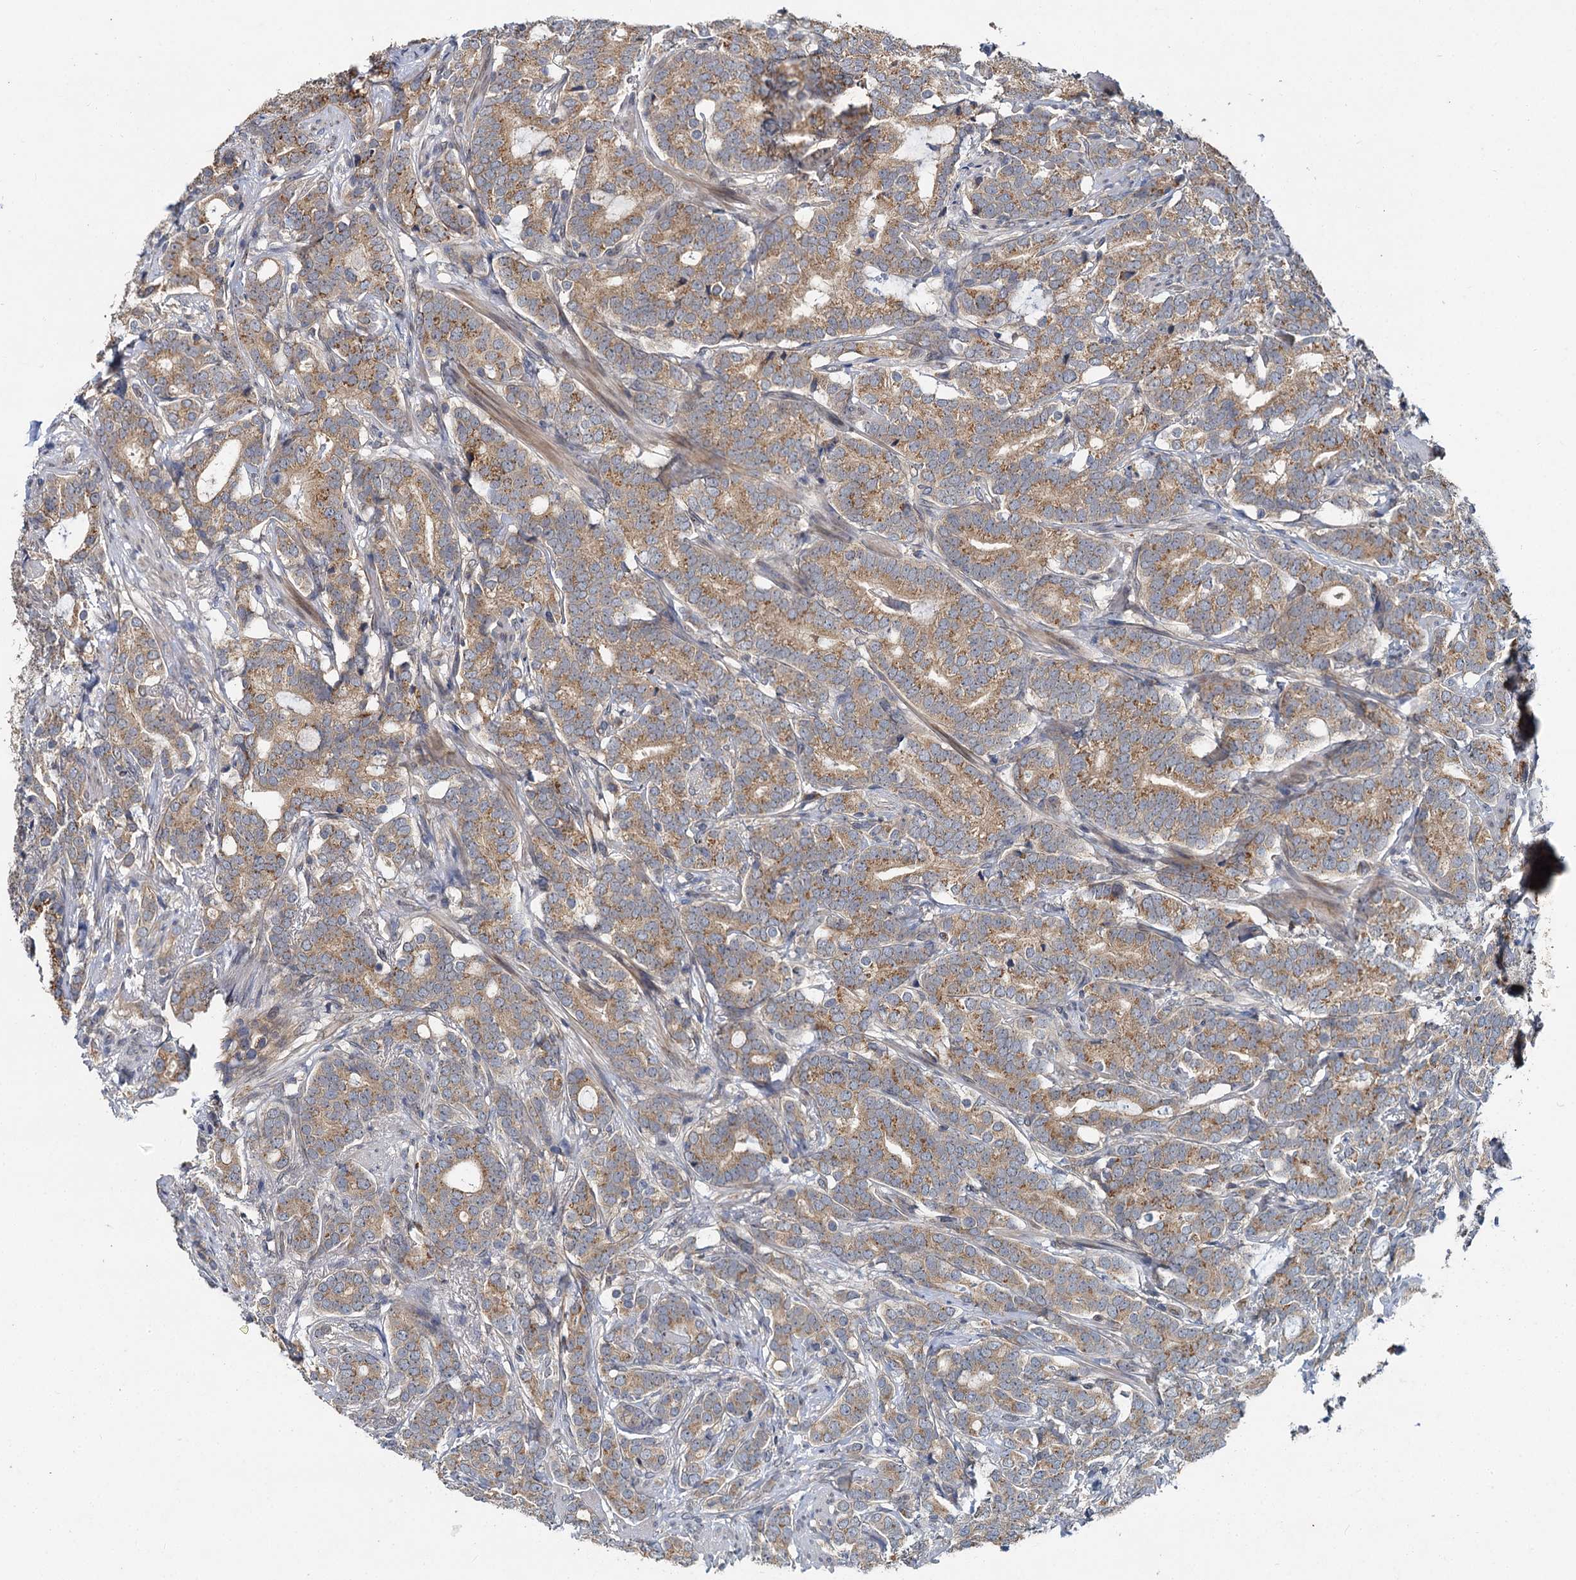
{"staining": {"intensity": "moderate", "quantity": ">75%", "location": "cytoplasmic/membranous"}, "tissue": "prostate cancer", "cell_type": "Tumor cells", "image_type": "cancer", "snomed": [{"axis": "morphology", "description": "Adenocarcinoma, Low grade"}, {"axis": "topography", "description": "Prostate"}], "caption": "A histopathology image of prostate cancer stained for a protein shows moderate cytoplasmic/membranous brown staining in tumor cells. Using DAB (3,3'-diaminobenzidine) (brown) and hematoxylin (blue) stains, captured at high magnification using brightfield microscopy.", "gene": "ZNF324", "patient": {"sex": "male", "age": 71}}